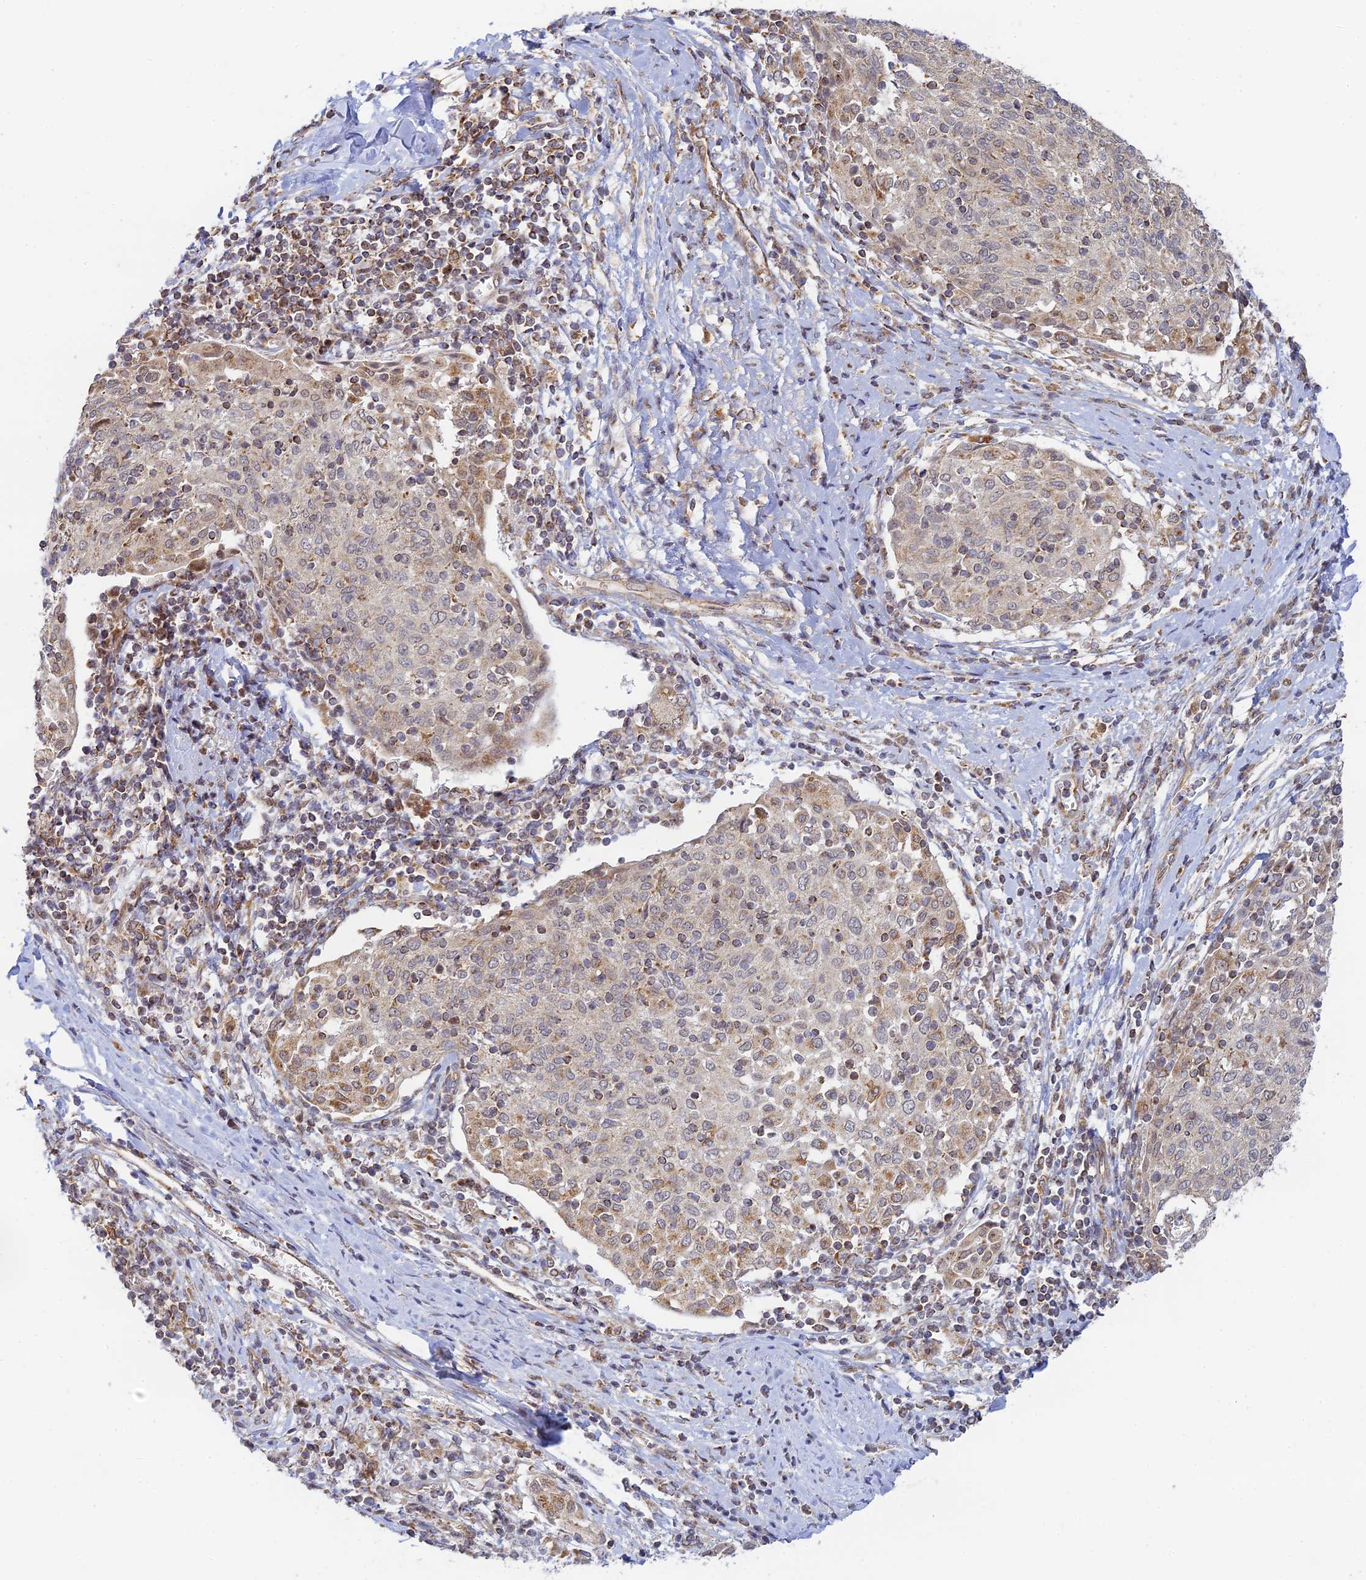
{"staining": {"intensity": "weak", "quantity": "25%-75%", "location": "cytoplasmic/membranous"}, "tissue": "cervical cancer", "cell_type": "Tumor cells", "image_type": "cancer", "snomed": [{"axis": "morphology", "description": "Squamous cell carcinoma, NOS"}, {"axis": "topography", "description": "Cervix"}], "caption": "Cervical squamous cell carcinoma was stained to show a protein in brown. There is low levels of weak cytoplasmic/membranous staining in about 25%-75% of tumor cells. Nuclei are stained in blue.", "gene": "HOOK2", "patient": {"sex": "female", "age": 52}}